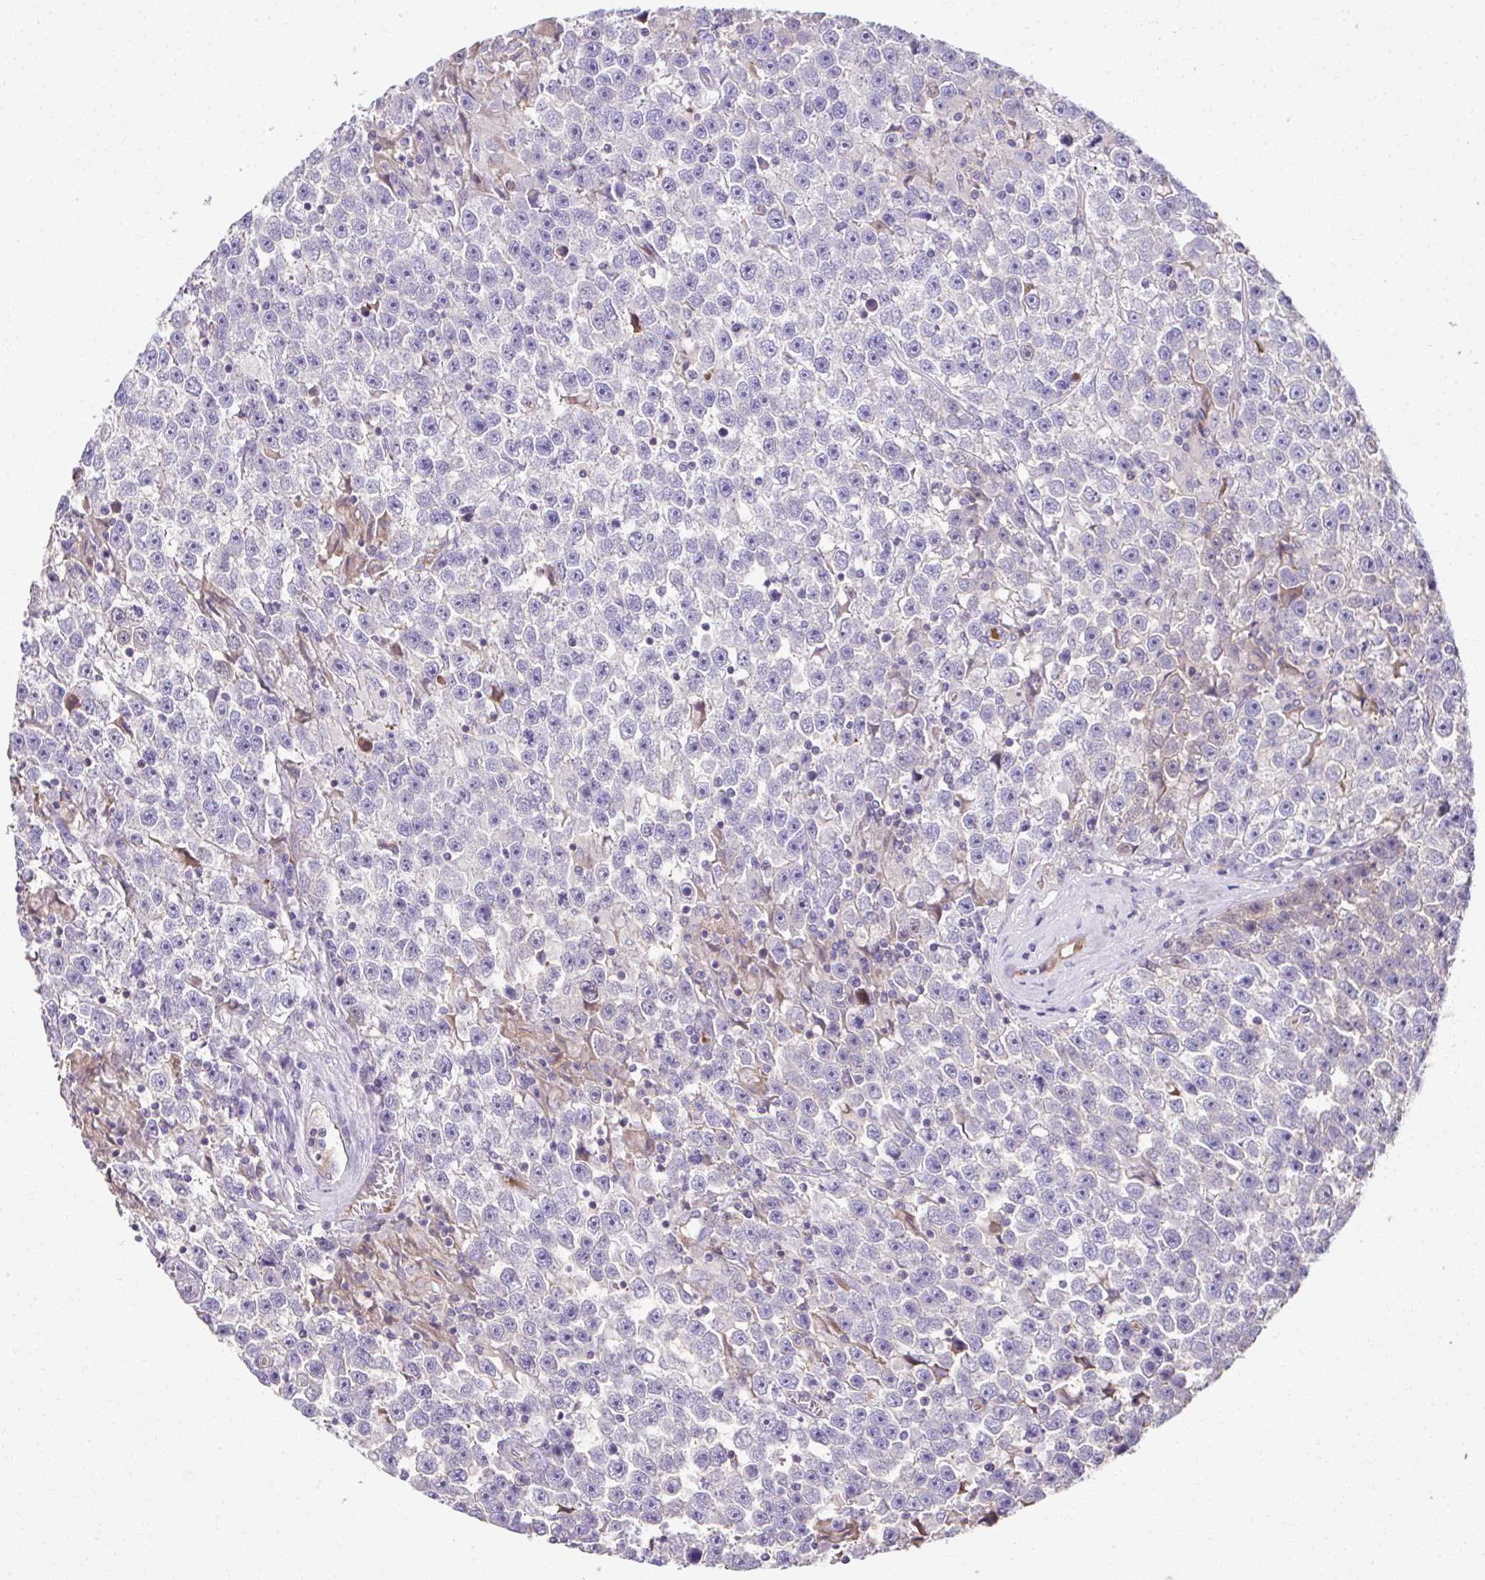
{"staining": {"intensity": "negative", "quantity": "none", "location": "none"}, "tissue": "testis cancer", "cell_type": "Tumor cells", "image_type": "cancer", "snomed": [{"axis": "morphology", "description": "Seminoma, NOS"}, {"axis": "topography", "description": "Testis"}], "caption": "Tumor cells are negative for brown protein staining in testis seminoma. (DAB IHC with hematoxylin counter stain).", "gene": "CCDC85C", "patient": {"sex": "male", "age": 31}}